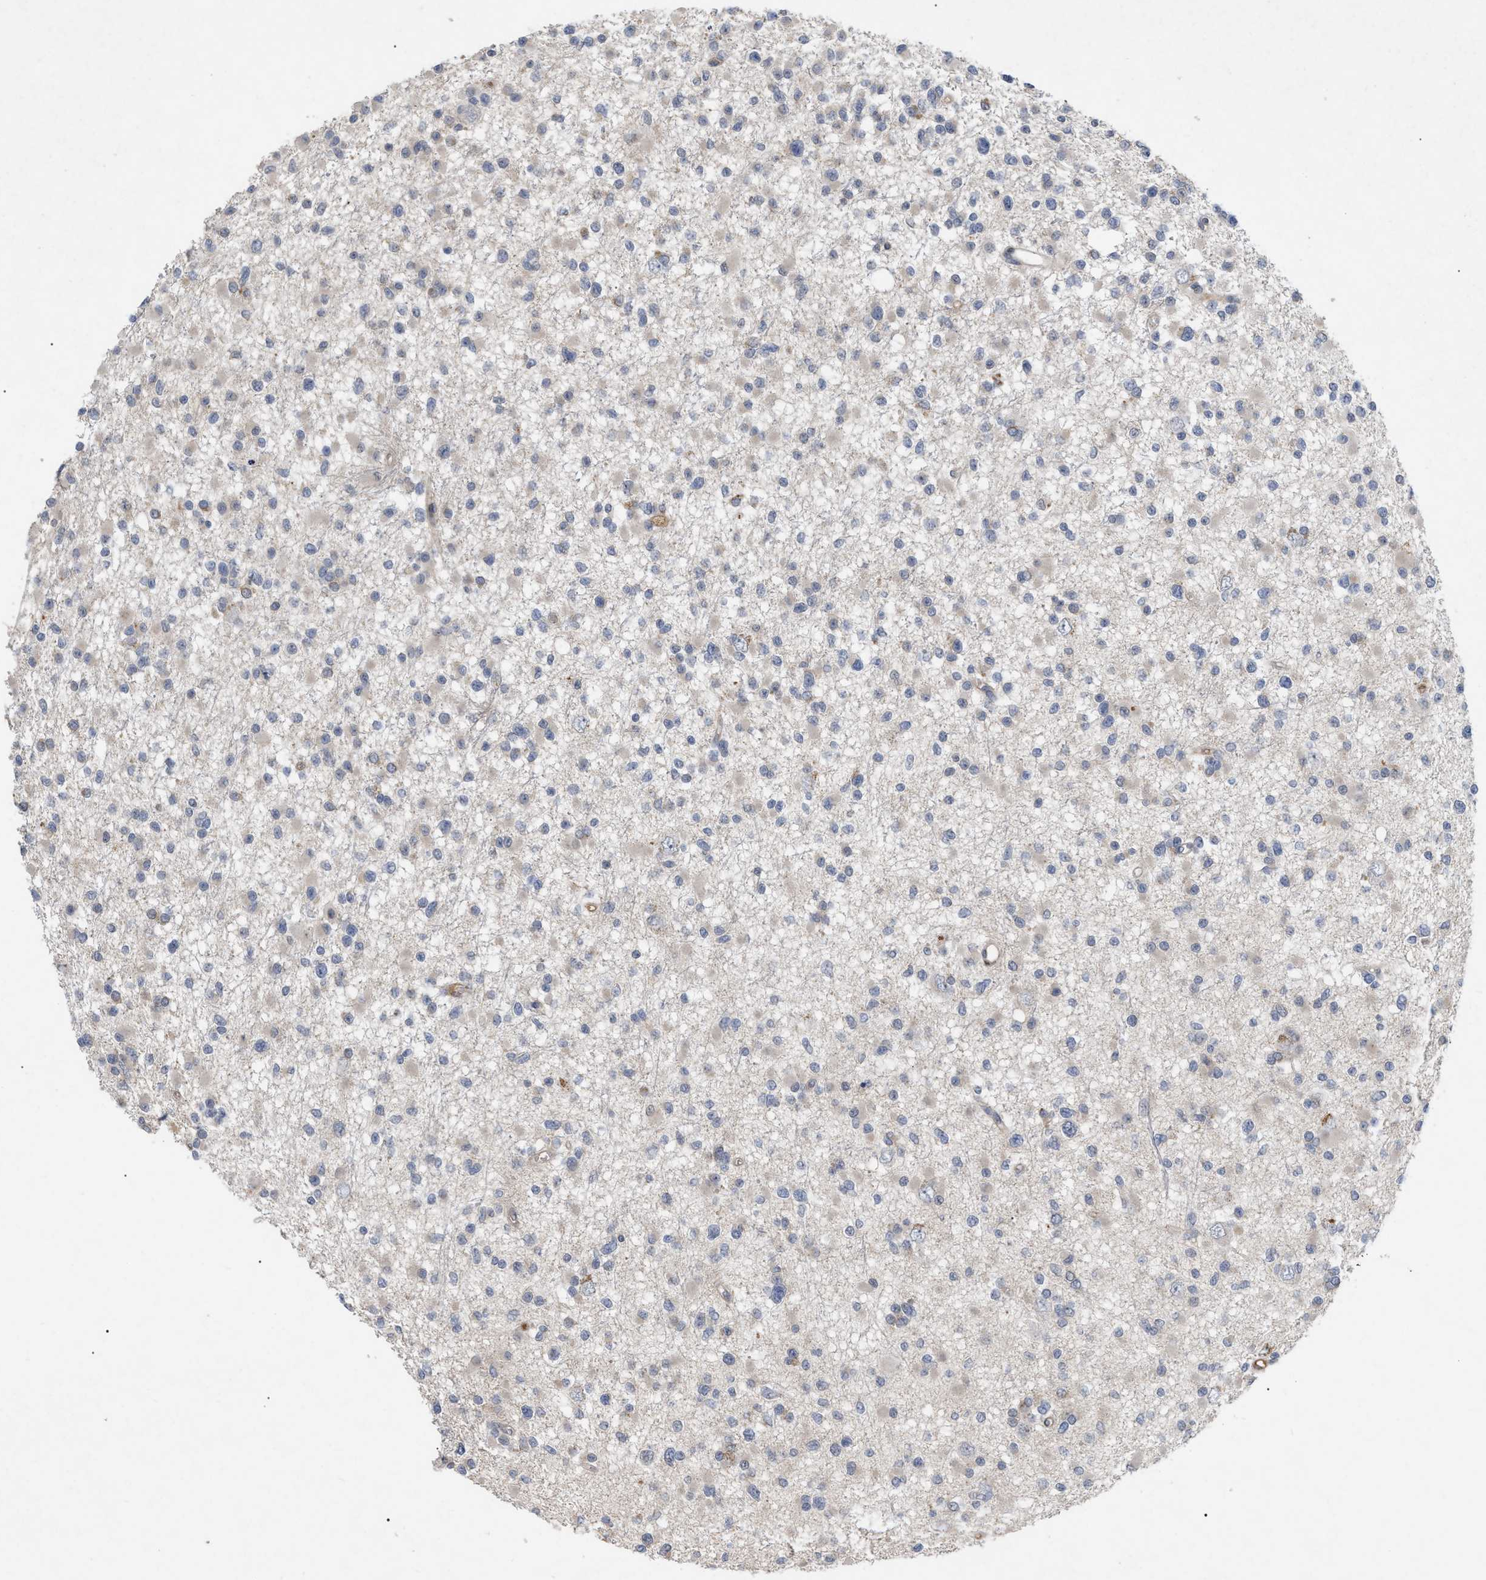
{"staining": {"intensity": "negative", "quantity": "none", "location": "none"}, "tissue": "glioma", "cell_type": "Tumor cells", "image_type": "cancer", "snomed": [{"axis": "morphology", "description": "Glioma, malignant, Low grade"}, {"axis": "topography", "description": "Brain"}], "caption": "Malignant glioma (low-grade) was stained to show a protein in brown. There is no significant expression in tumor cells. Nuclei are stained in blue.", "gene": "ST6GALNAC6", "patient": {"sex": "female", "age": 22}}